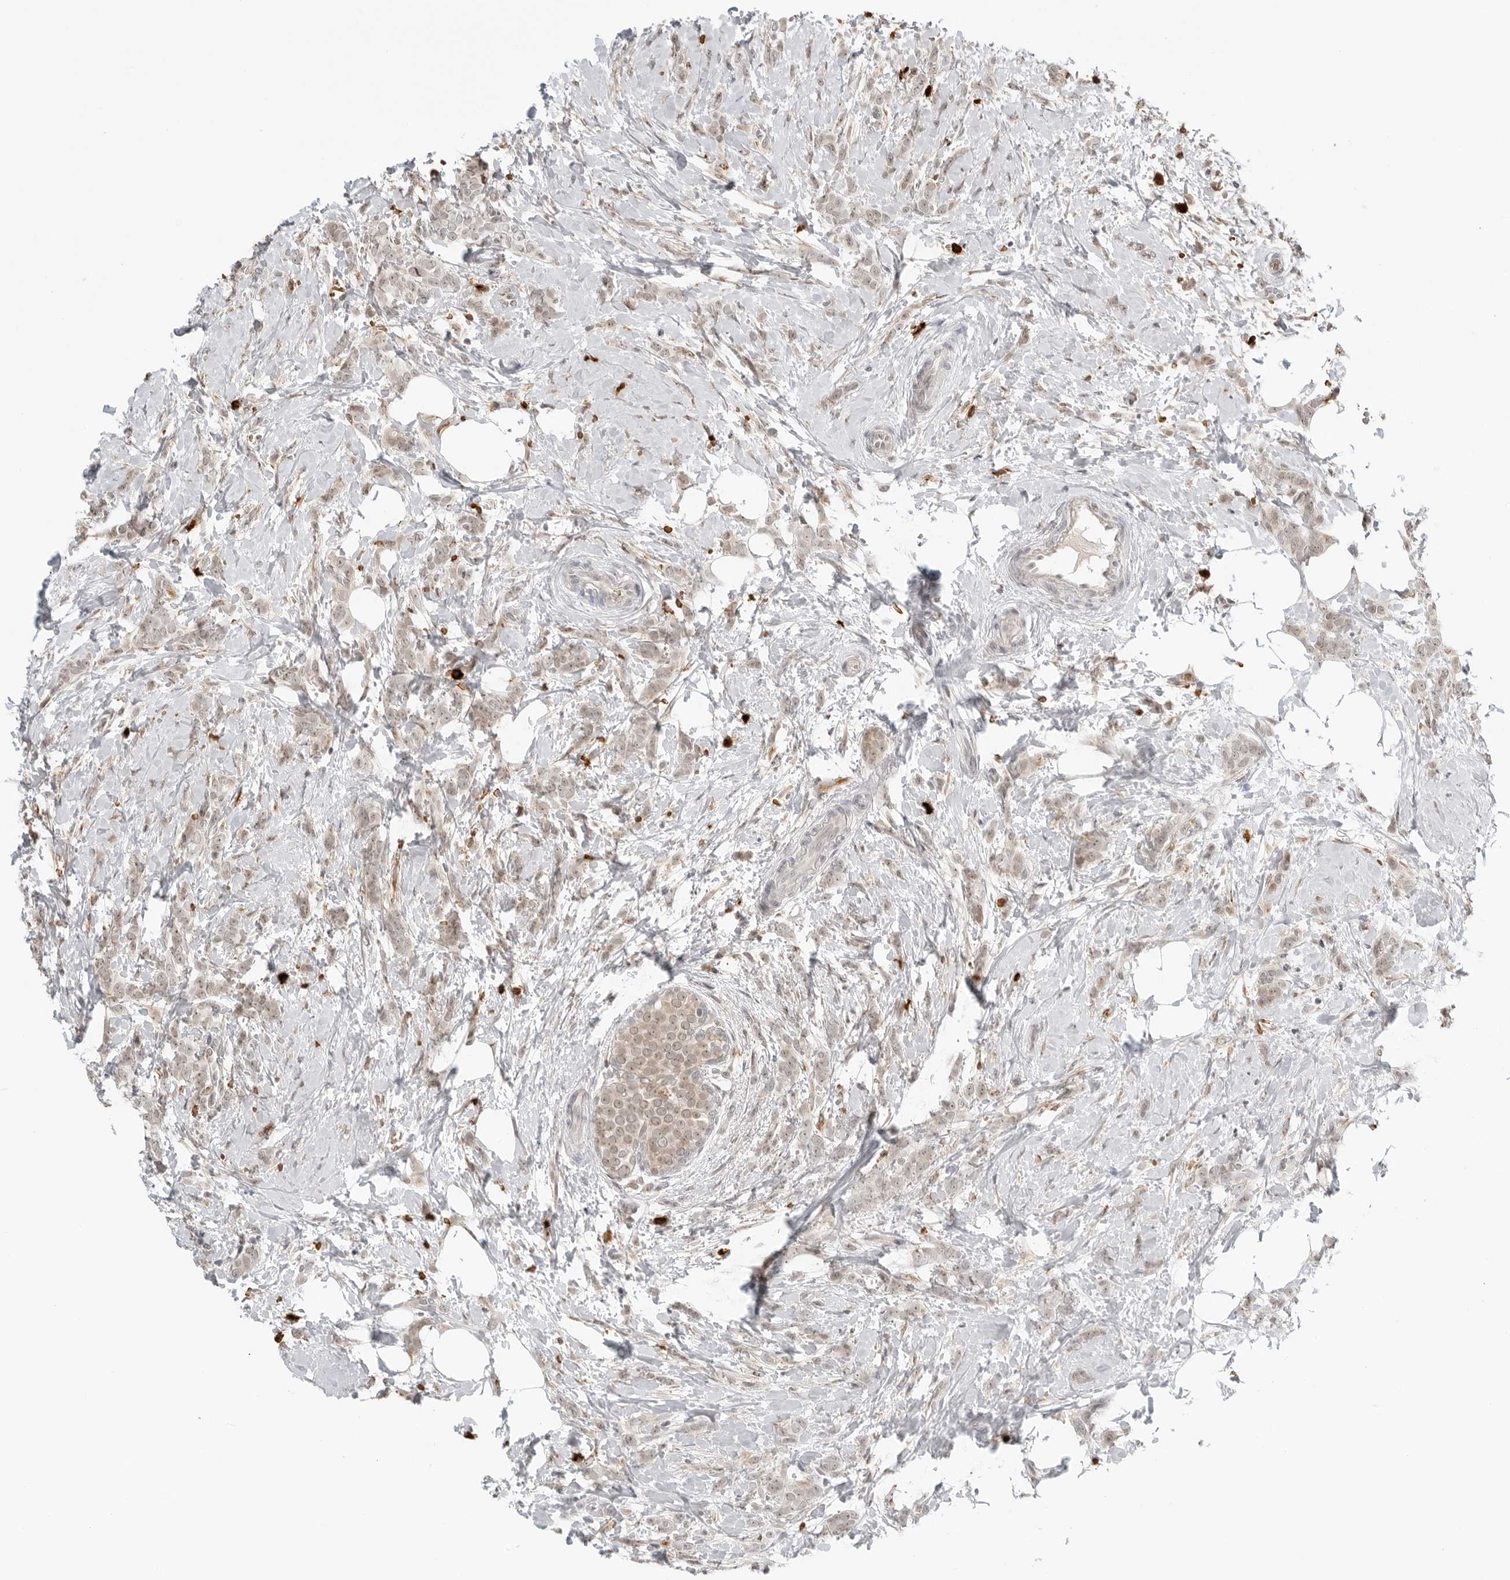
{"staining": {"intensity": "weak", "quantity": ">75%", "location": "cytoplasmic/membranous,nuclear"}, "tissue": "breast cancer", "cell_type": "Tumor cells", "image_type": "cancer", "snomed": [{"axis": "morphology", "description": "Lobular carcinoma, in situ"}, {"axis": "morphology", "description": "Lobular carcinoma"}, {"axis": "topography", "description": "Breast"}], "caption": "Immunohistochemical staining of human breast cancer reveals weak cytoplasmic/membranous and nuclear protein staining in about >75% of tumor cells.", "gene": "SUGCT", "patient": {"sex": "female", "age": 41}}